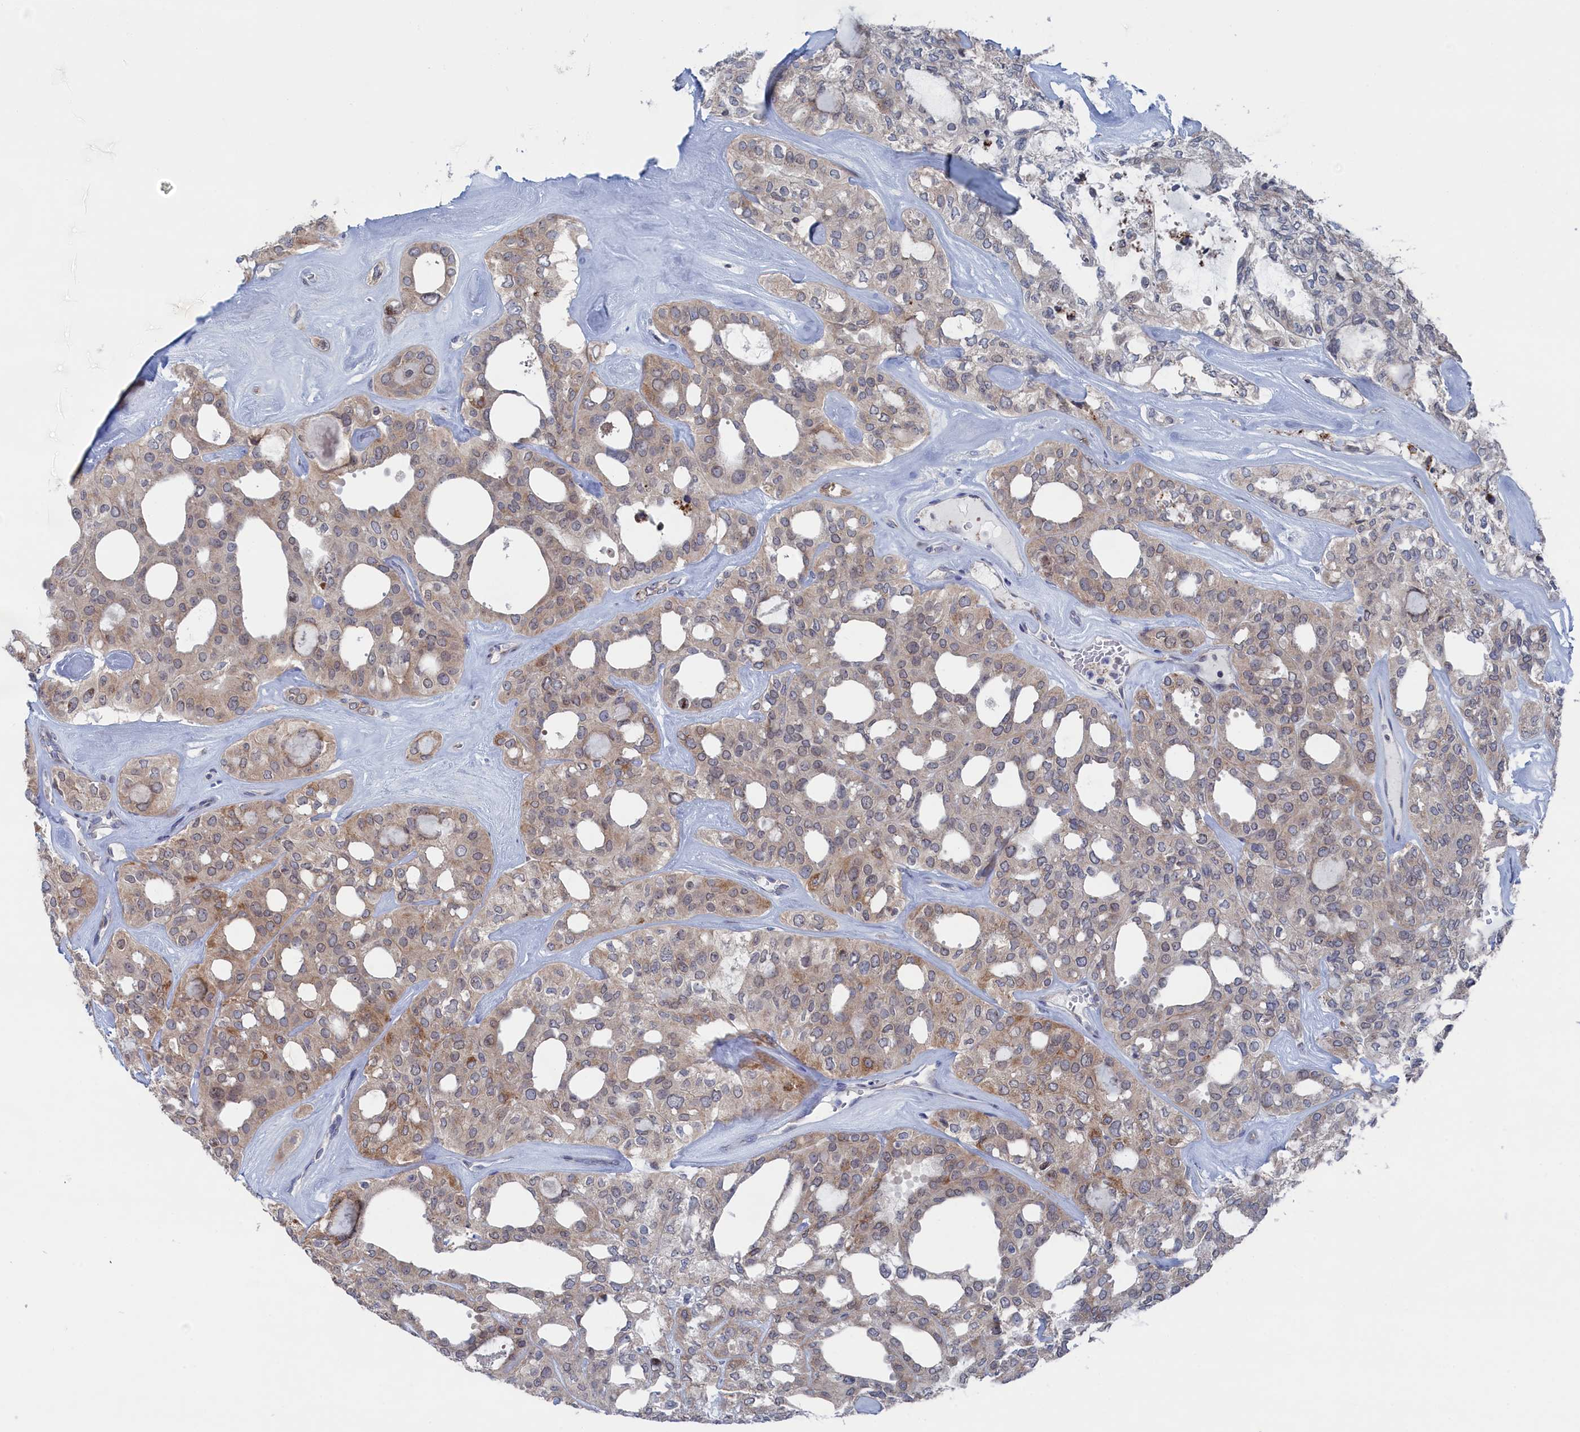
{"staining": {"intensity": "moderate", "quantity": "<25%", "location": "cytoplasmic/membranous"}, "tissue": "thyroid cancer", "cell_type": "Tumor cells", "image_type": "cancer", "snomed": [{"axis": "morphology", "description": "Follicular adenoma carcinoma, NOS"}, {"axis": "topography", "description": "Thyroid gland"}], "caption": "Follicular adenoma carcinoma (thyroid) stained with a protein marker exhibits moderate staining in tumor cells.", "gene": "IRX1", "patient": {"sex": "male", "age": 75}}